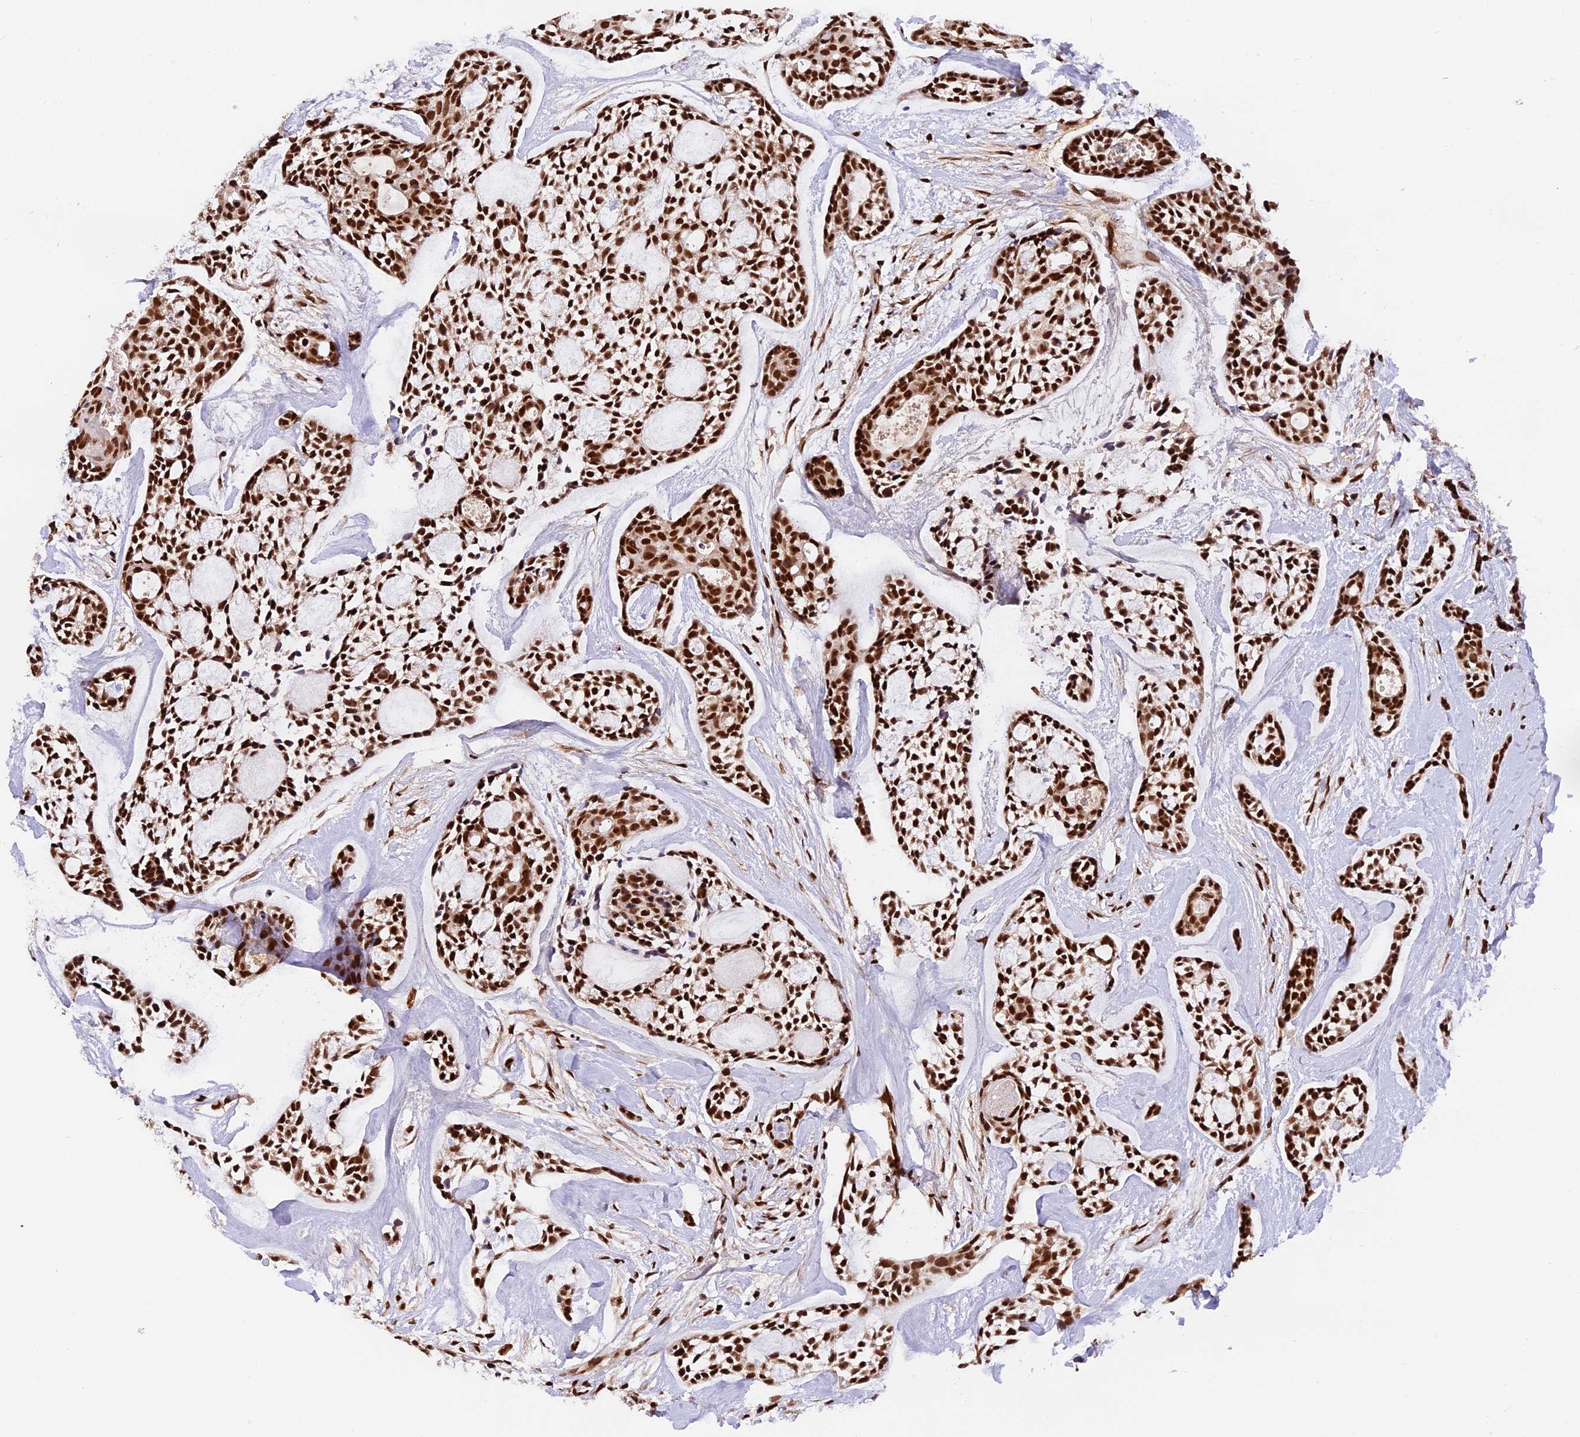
{"staining": {"intensity": "strong", "quantity": ">75%", "location": "nuclear"}, "tissue": "head and neck cancer", "cell_type": "Tumor cells", "image_type": "cancer", "snomed": [{"axis": "morphology", "description": "Adenocarcinoma, NOS"}, {"axis": "topography", "description": "Subcutis"}, {"axis": "topography", "description": "Head-Neck"}], "caption": "There is high levels of strong nuclear staining in tumor cells of head and neck adenocarcinoma, as demonstrated by immunohistochemical staining (brown color).", "gene": "RAMAC", "patient": {"sex": "female", "age": 73}}